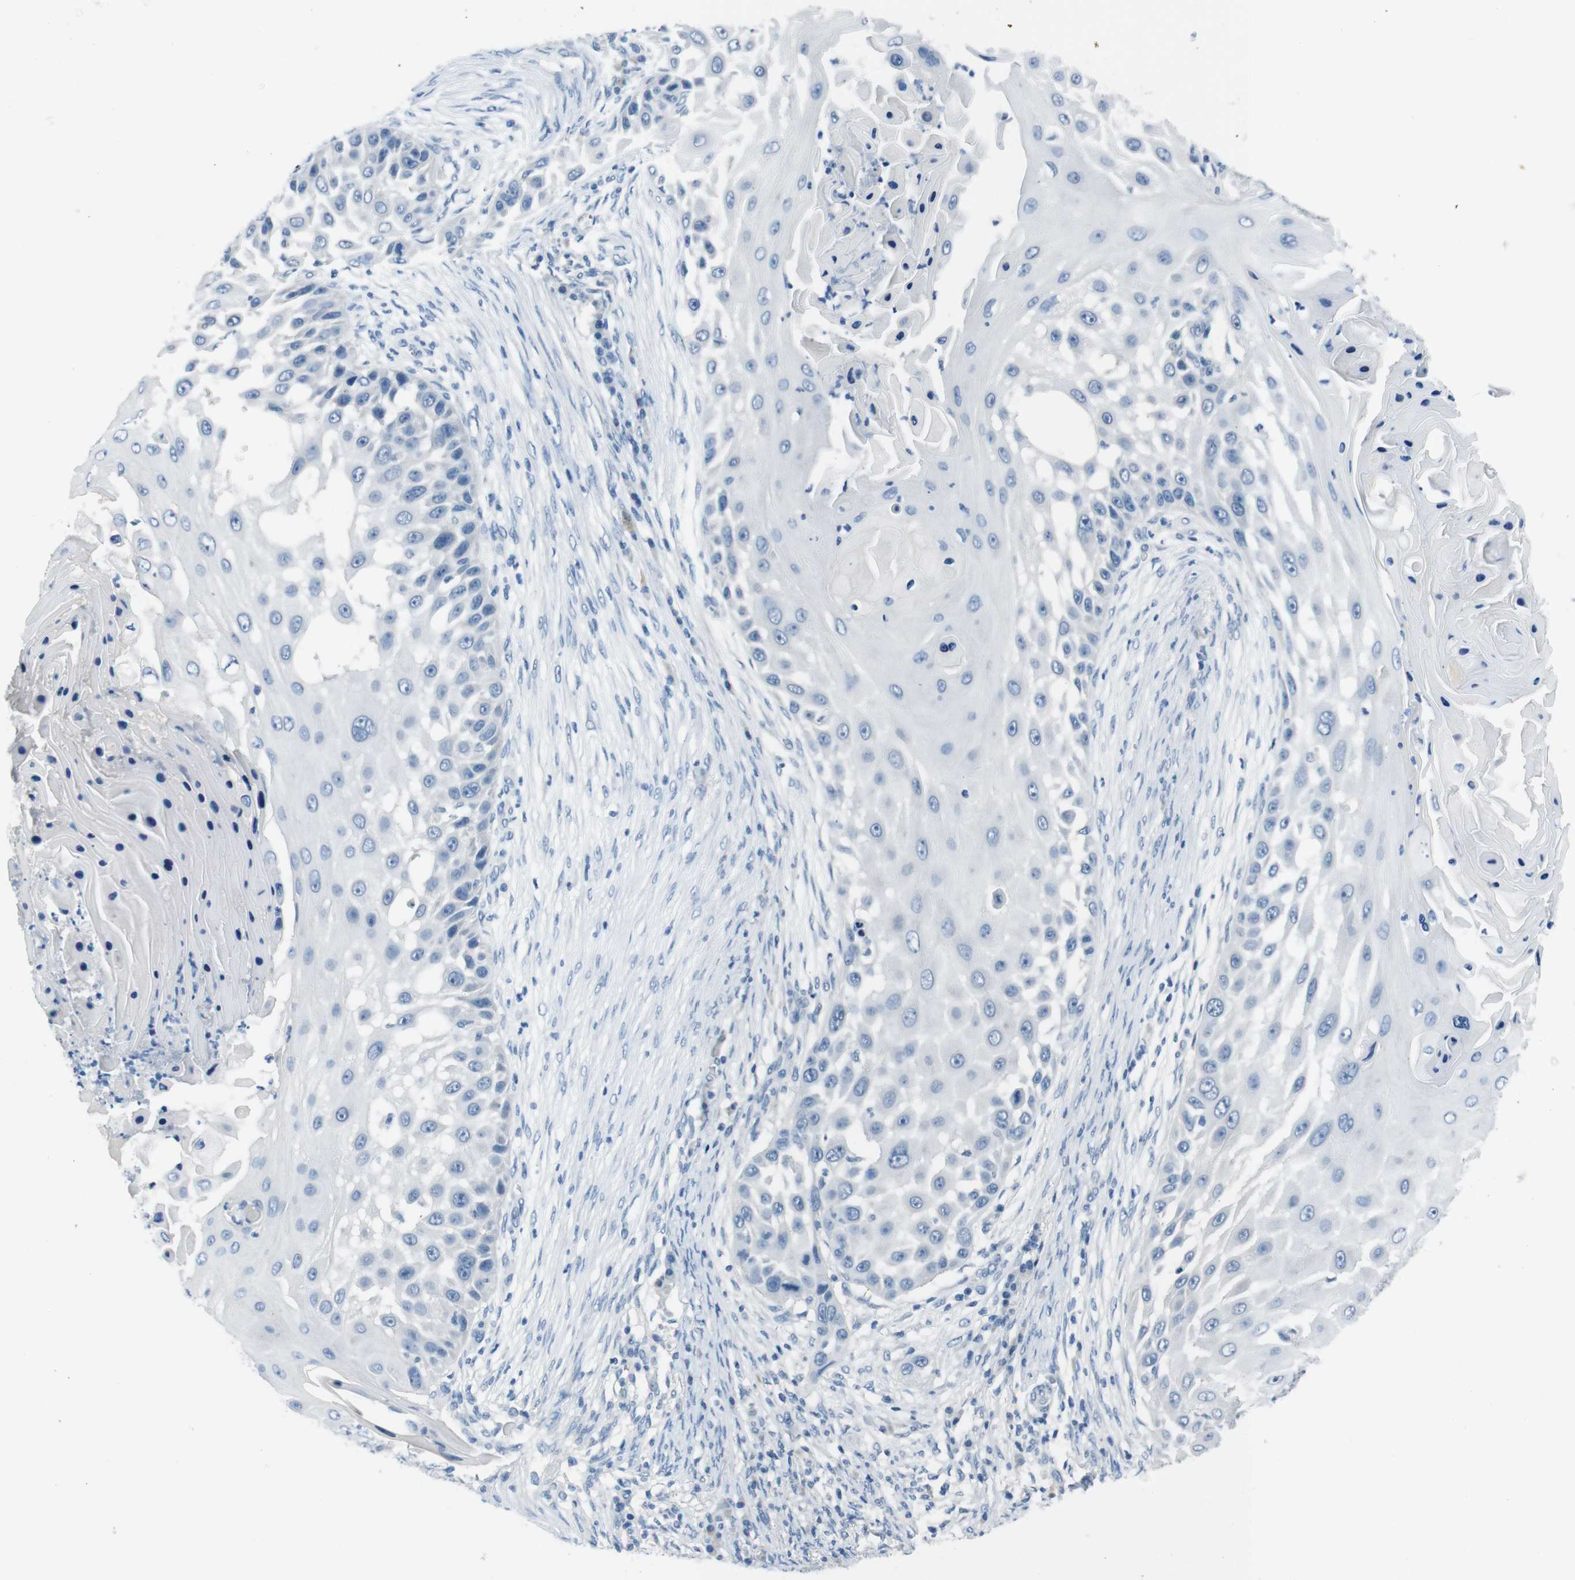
{"staining": {"intensity": "negative", "quantity": "none", "location": "none"}, "tissue": "skin cancer", "cell_type": "Tumor cells", "image_type": "cancer", "snomed": [{"axis": "morphology", "description": "Squamous cell carcinoma, NOS"}, {"axis": "topography", "description": "Skin"}], "caption": "Protein analysis of skin cancer exhibits no significant staining in tumor cells.", "gene": "HRH2", "patient": {"sex": "female", "age": 44}}